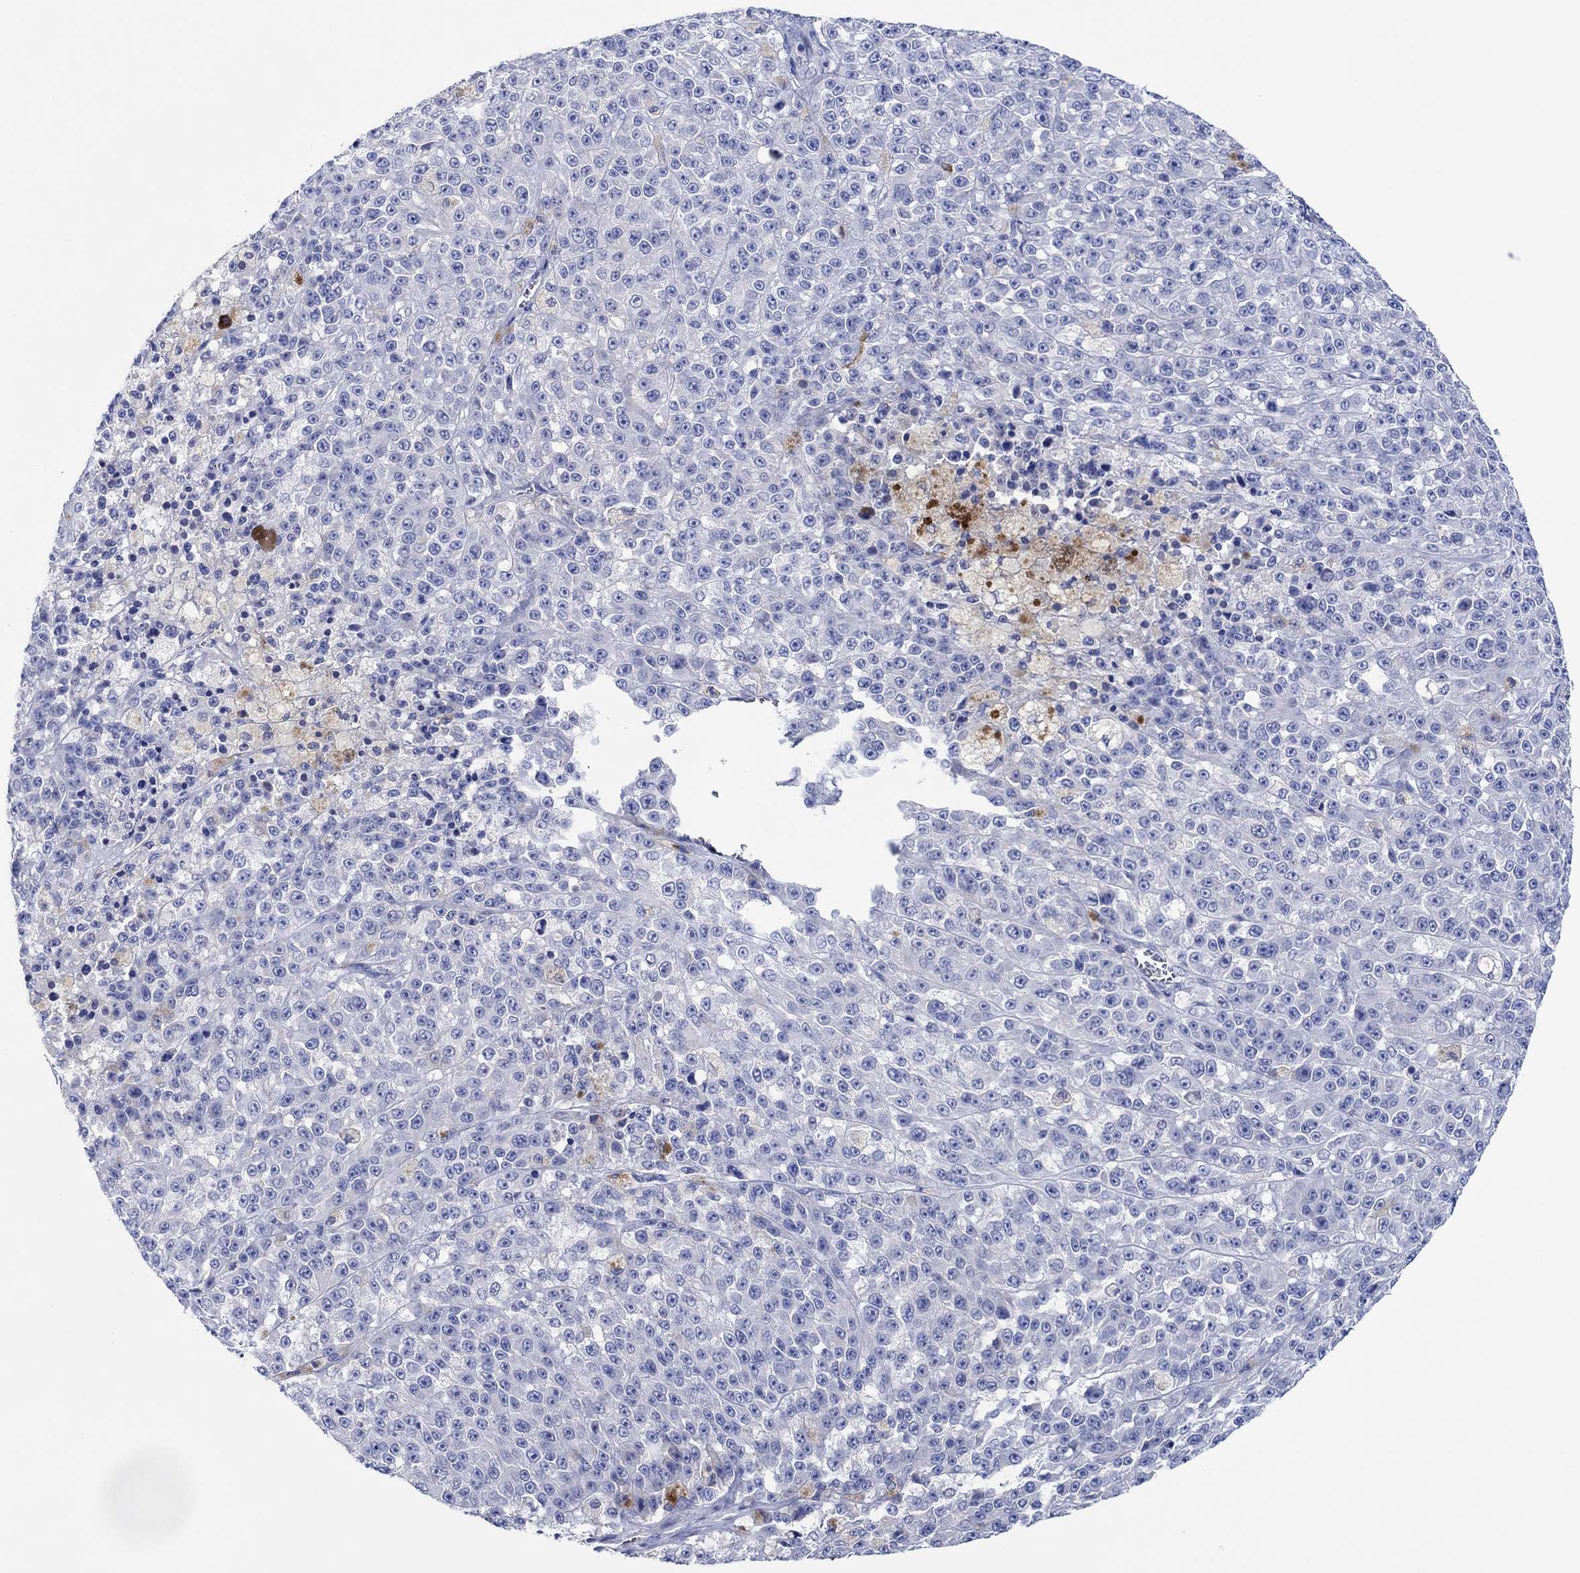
{"staining": {"intensity": "negative", "quantity": "none", "location": "none"}, "tissue": "melanoma", "cell_type": "Tumor cells", "image_type": "cancer", "snomed": [{"axis": "morphology", "description": "Malignant melanoma, NOS"}, {"axis": "topography", "description": "Skin"}], "caption": "This is a micrograph of IHC staining of malignant melanoma, which shows no positivity in tumor cells.", "gene": "CPNE6", "patient": {"sex": "female", "age": 58}}